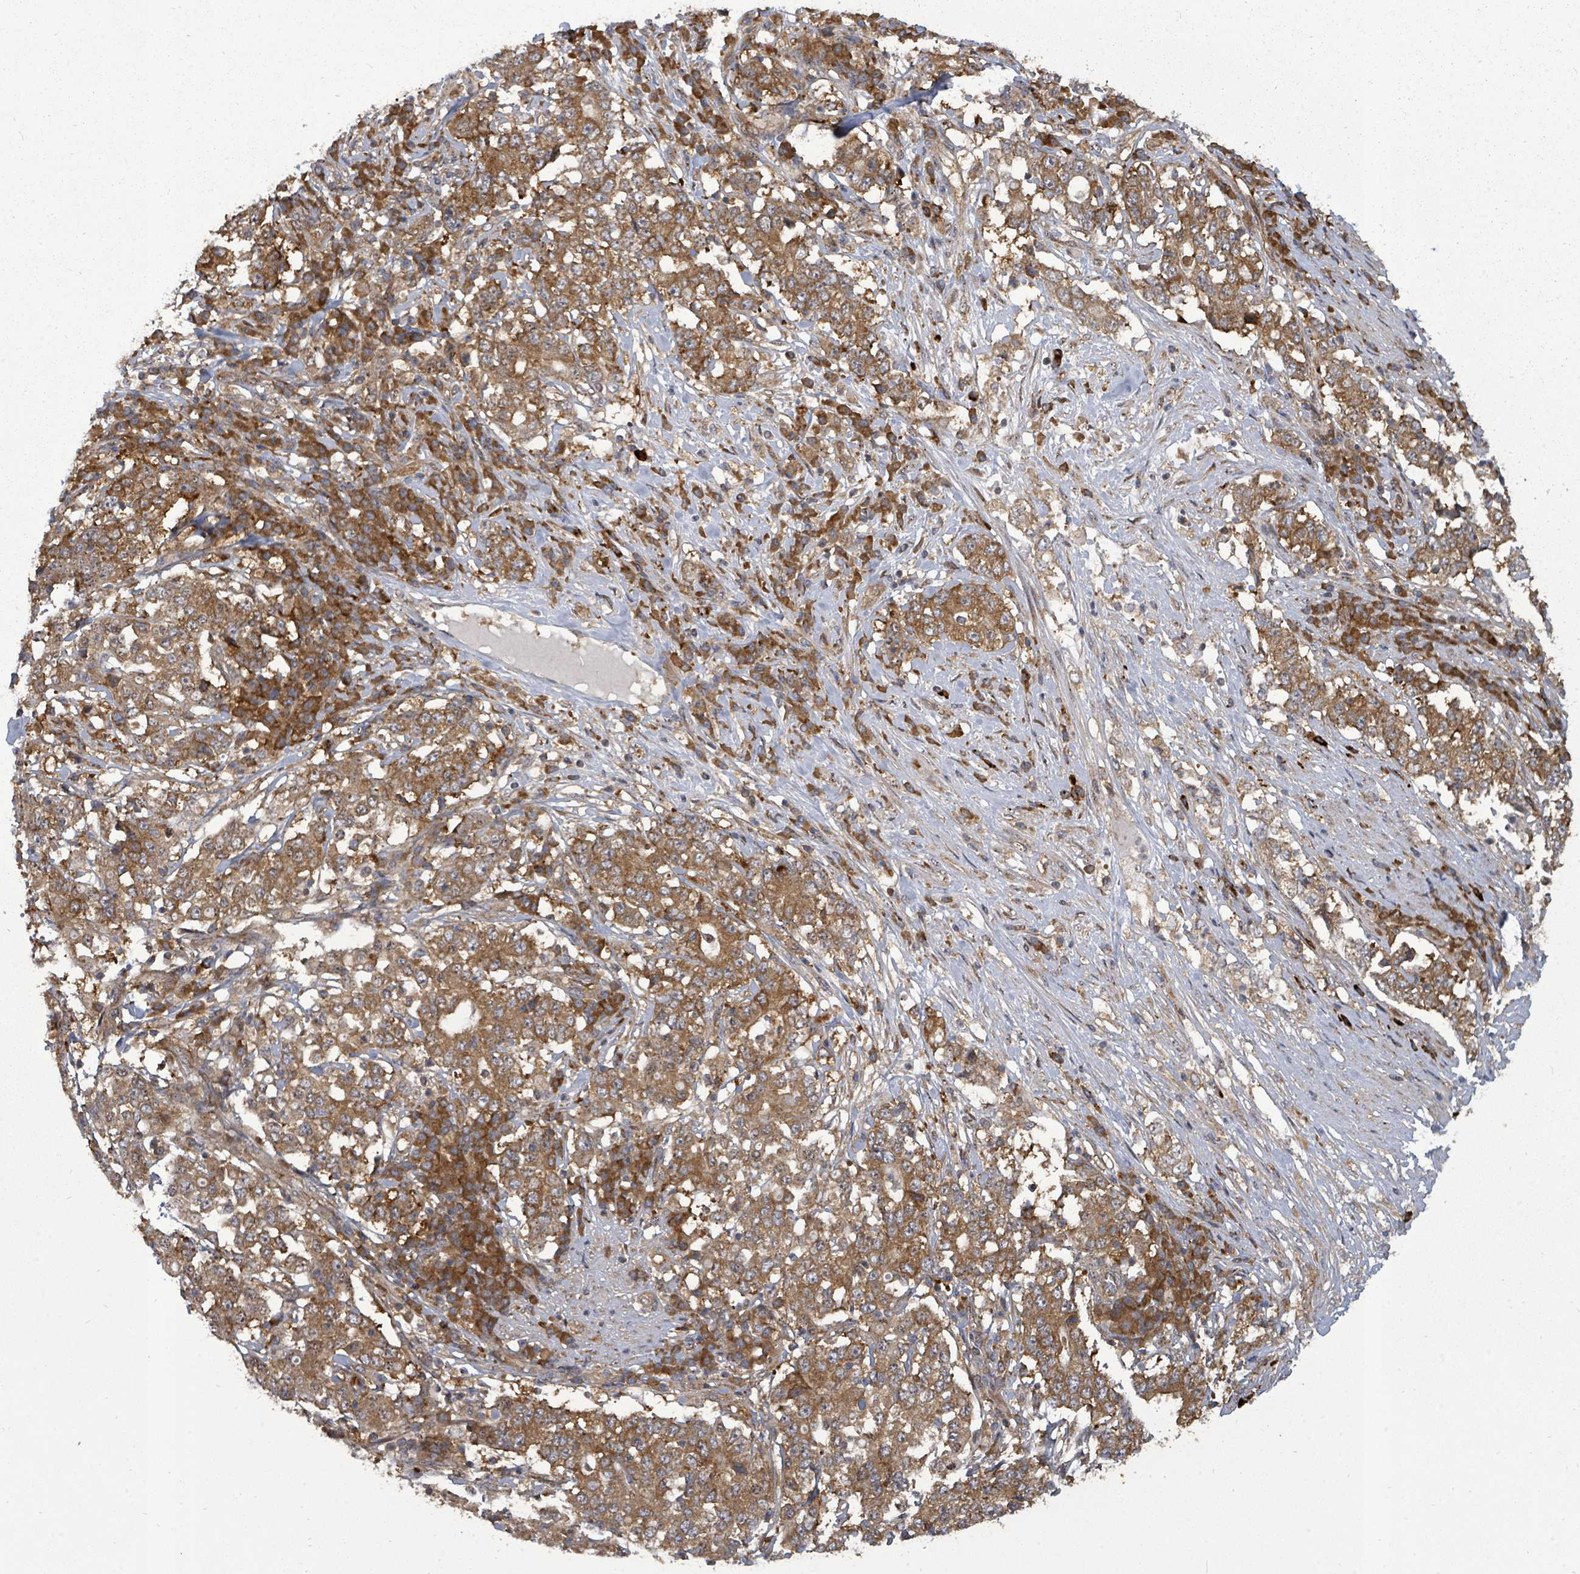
{"staining": {"intensity": "moderate", "quantity": ">75%", "location": "cytoplasmic/membranous"}, "tissue": "stomach cancer", "cell_type": "Tumor cells", "image_type": "cancer", "snomed": [{"axis": "morphology", "description": "Adenocarcinoma, NOS"}, {"axis": "topography", "description": "Stomach"}], "caption": "Tumor cells demonstrate medium levels of moderate cytoplasmic/membranous expression in about >75% of cells in human adenocarcinoma (stomach).", "gene": "EIF3C", "patient": {"sex": "male", "age": 59}}